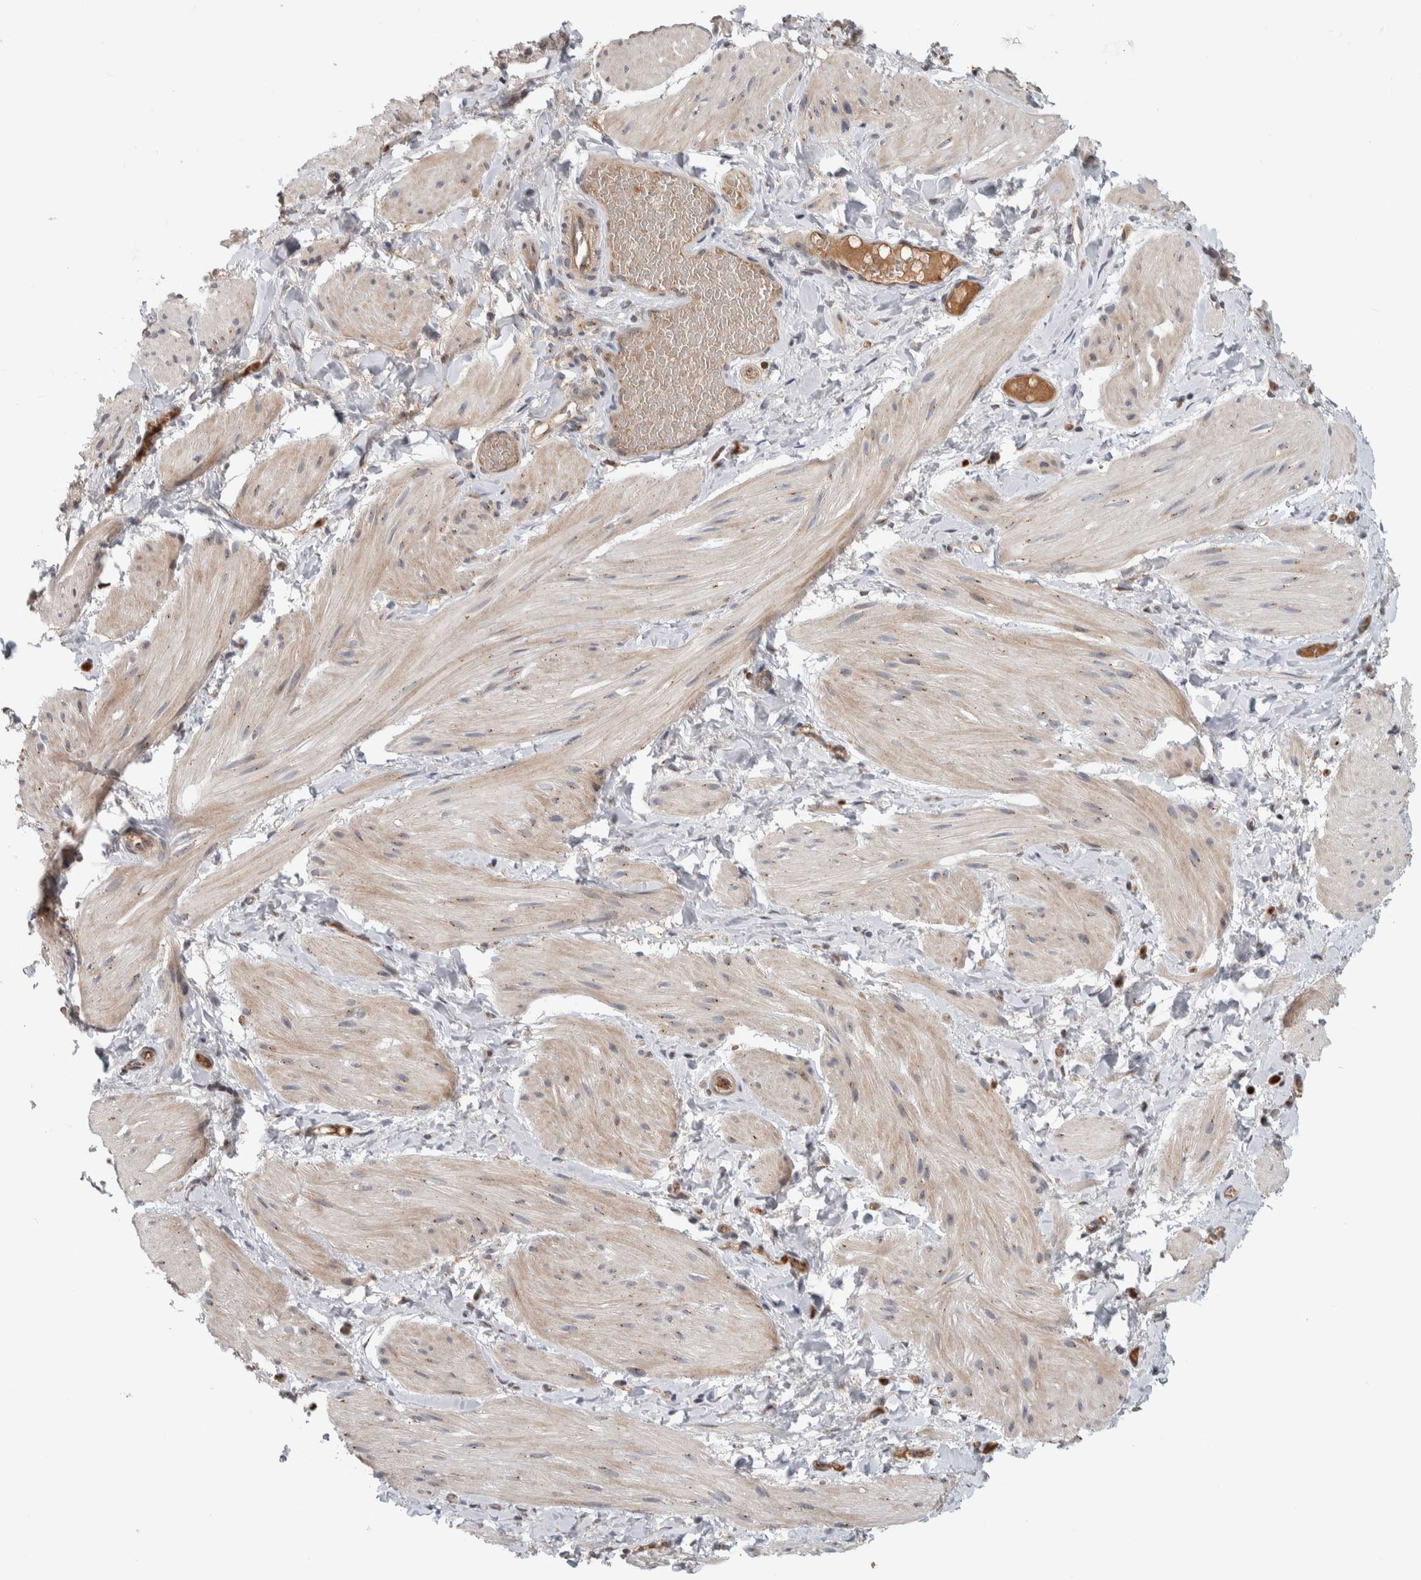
{"staining": {"intensity": "weak", "quantity": "25%-75%", "location": "cytoplasmic/membranous"}, "tissue": "smooth muscle", "cell_type": "Smooth muscle cells", "image_type": "normal", "snomed": [{"axis": "morphology", "description": "Normal tissue, NOS"}, {"axis": "topography", "description": "Smooth muscle"}], "caption": "A photomicrograph of human smooth muscle stained for a protein shows weak cytoplasmic/membranous brown staining in smooth muscle cells. (DAB (3,3'-diaminobenzidine) IHC, brown staining for protein, blue staining for nuclei).", "gene": "MSL1", "patient": {"sex": "male", "age": 16}}